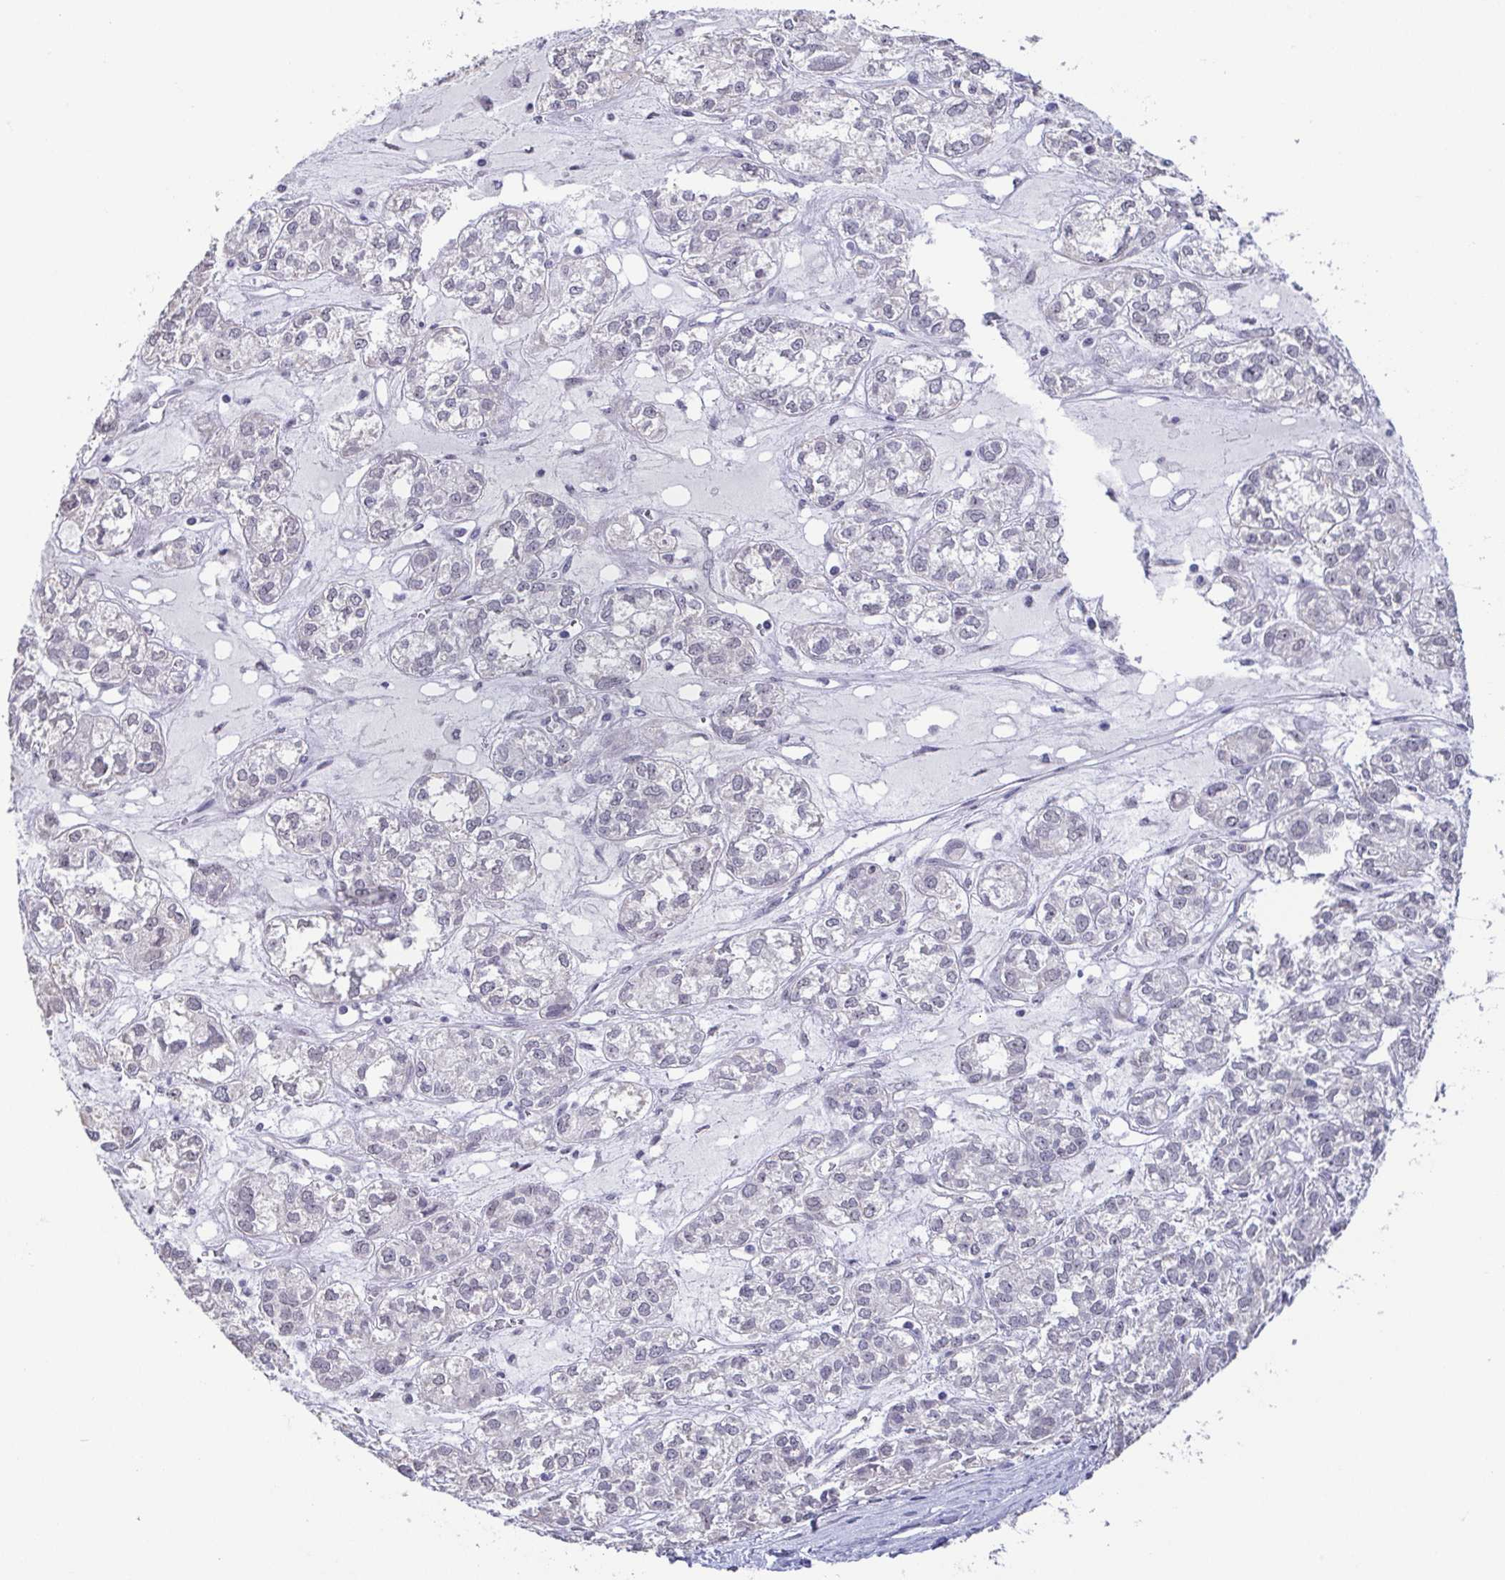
{"staining": {"intensity": "negative", "quantity": "none", "location": "none"}, "tissue": "ovarian cancer", "cell_type": "Tumor cells", "image_type": "cancer", "snomed": [{"axis": "morphology", "description": "Carcinoma, endometroid"}, {"axis": "topography", "description": "Ovary"}], "caption": "An image of endometroid carcinoma (ovarian) stained for a protein displays no brown staining in tumor cells. Brightfield microscopy of immunohistochemistry (IHC) stained with DAB (3,3'-diaminobenzidine) (brown) and hematoxylin (blue), captured at high magnification.", "gene": "NEFH", "patient": {"sex": "female", "age": 64}}